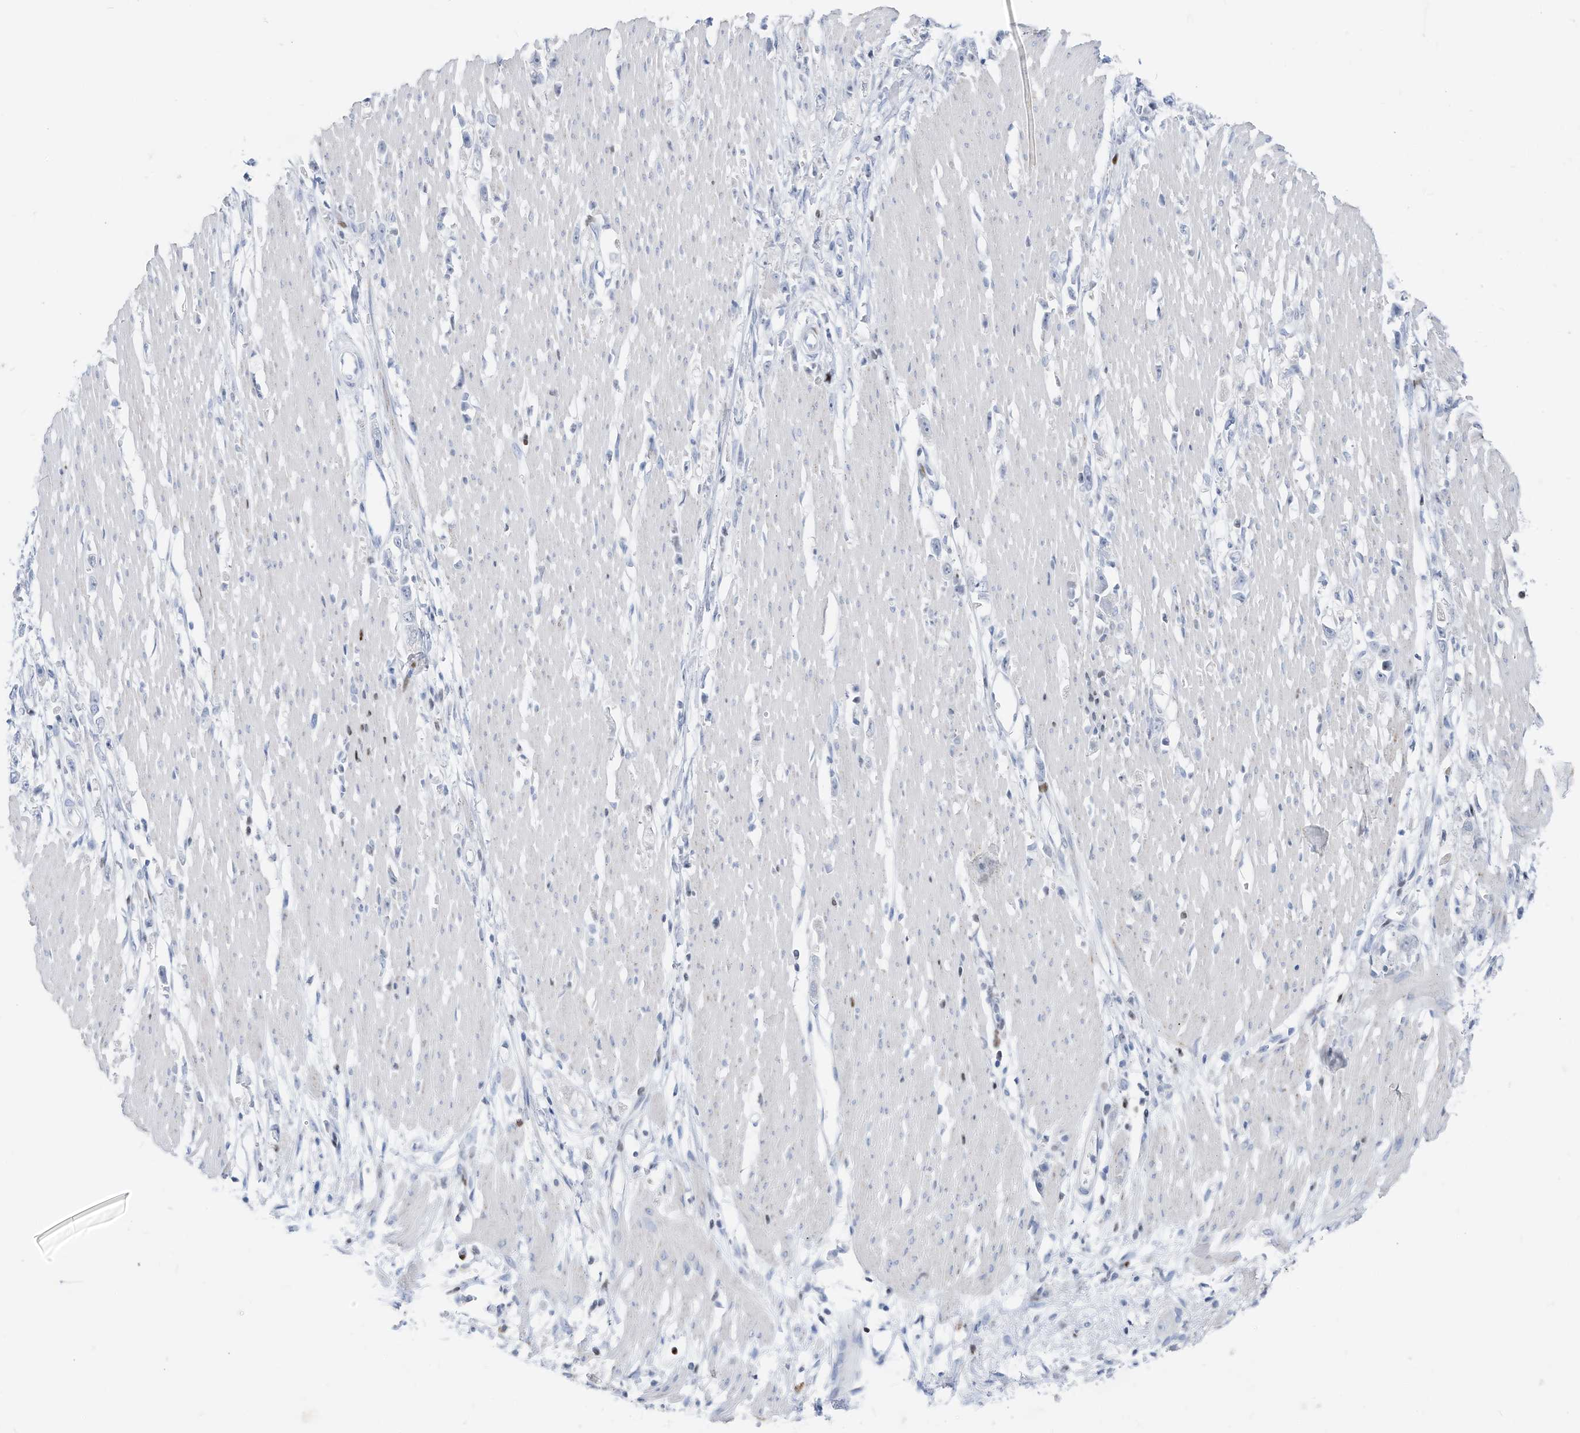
{"staining": {"intensity": "negative", "quantity": "none", "location": "none"}, "tissue": "stomach cancer", "cell_type": "Tumor cells", "image_type": "cancer", "snomed": [{"axis": "morphology", "description": "Adenocarcinoma, NOS"}, {"axis": "topography", "description": "Stomach"}], "caption": "Stomach adenocarcinoma stained for a protein using immunohistochemistry displays no staining tumor cells.", "gene": "FRS3", "patient": {"sex": "female", "age": 59}}